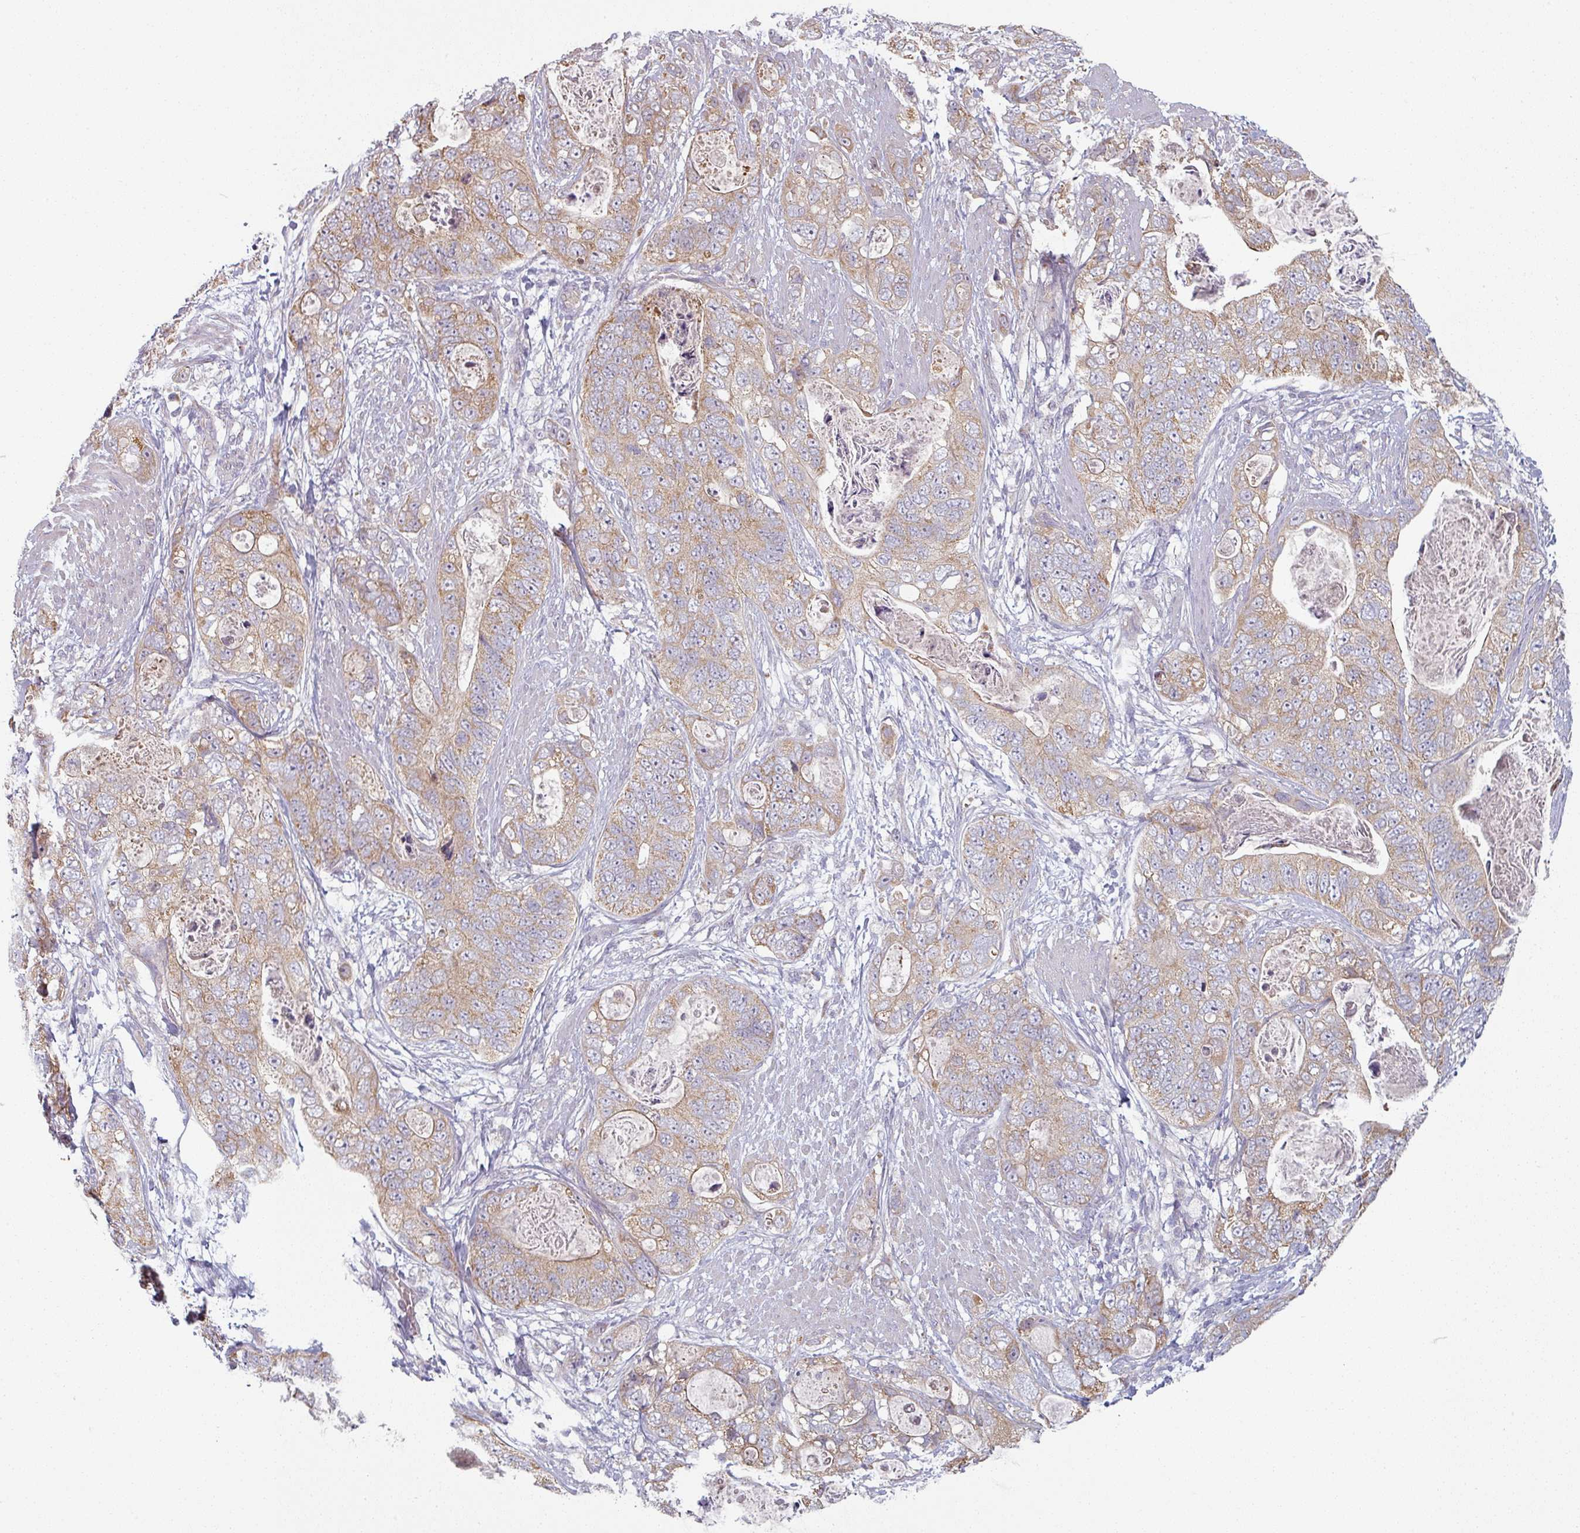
{"staining": {"intensity": "weak", "quantity": ">75%", "location": "cytoplasmic/membranous"}, "tissue": "stomach cancer", "cell_type": "Tumor cells", "image_type": "cancer", "snomed": [{"axis": "morphology", "description": "Adenocarcinoma, NOS"}, {"axis": "topography", "description": "Stomach"}], "caption": "Stomach cancer stained with IHC reveals weak cytoplasmic/membranous expression in about >75% of tumor cells.", "gene": "PLEKHJ1", "patient": {"sex": "female", "age": 89}}